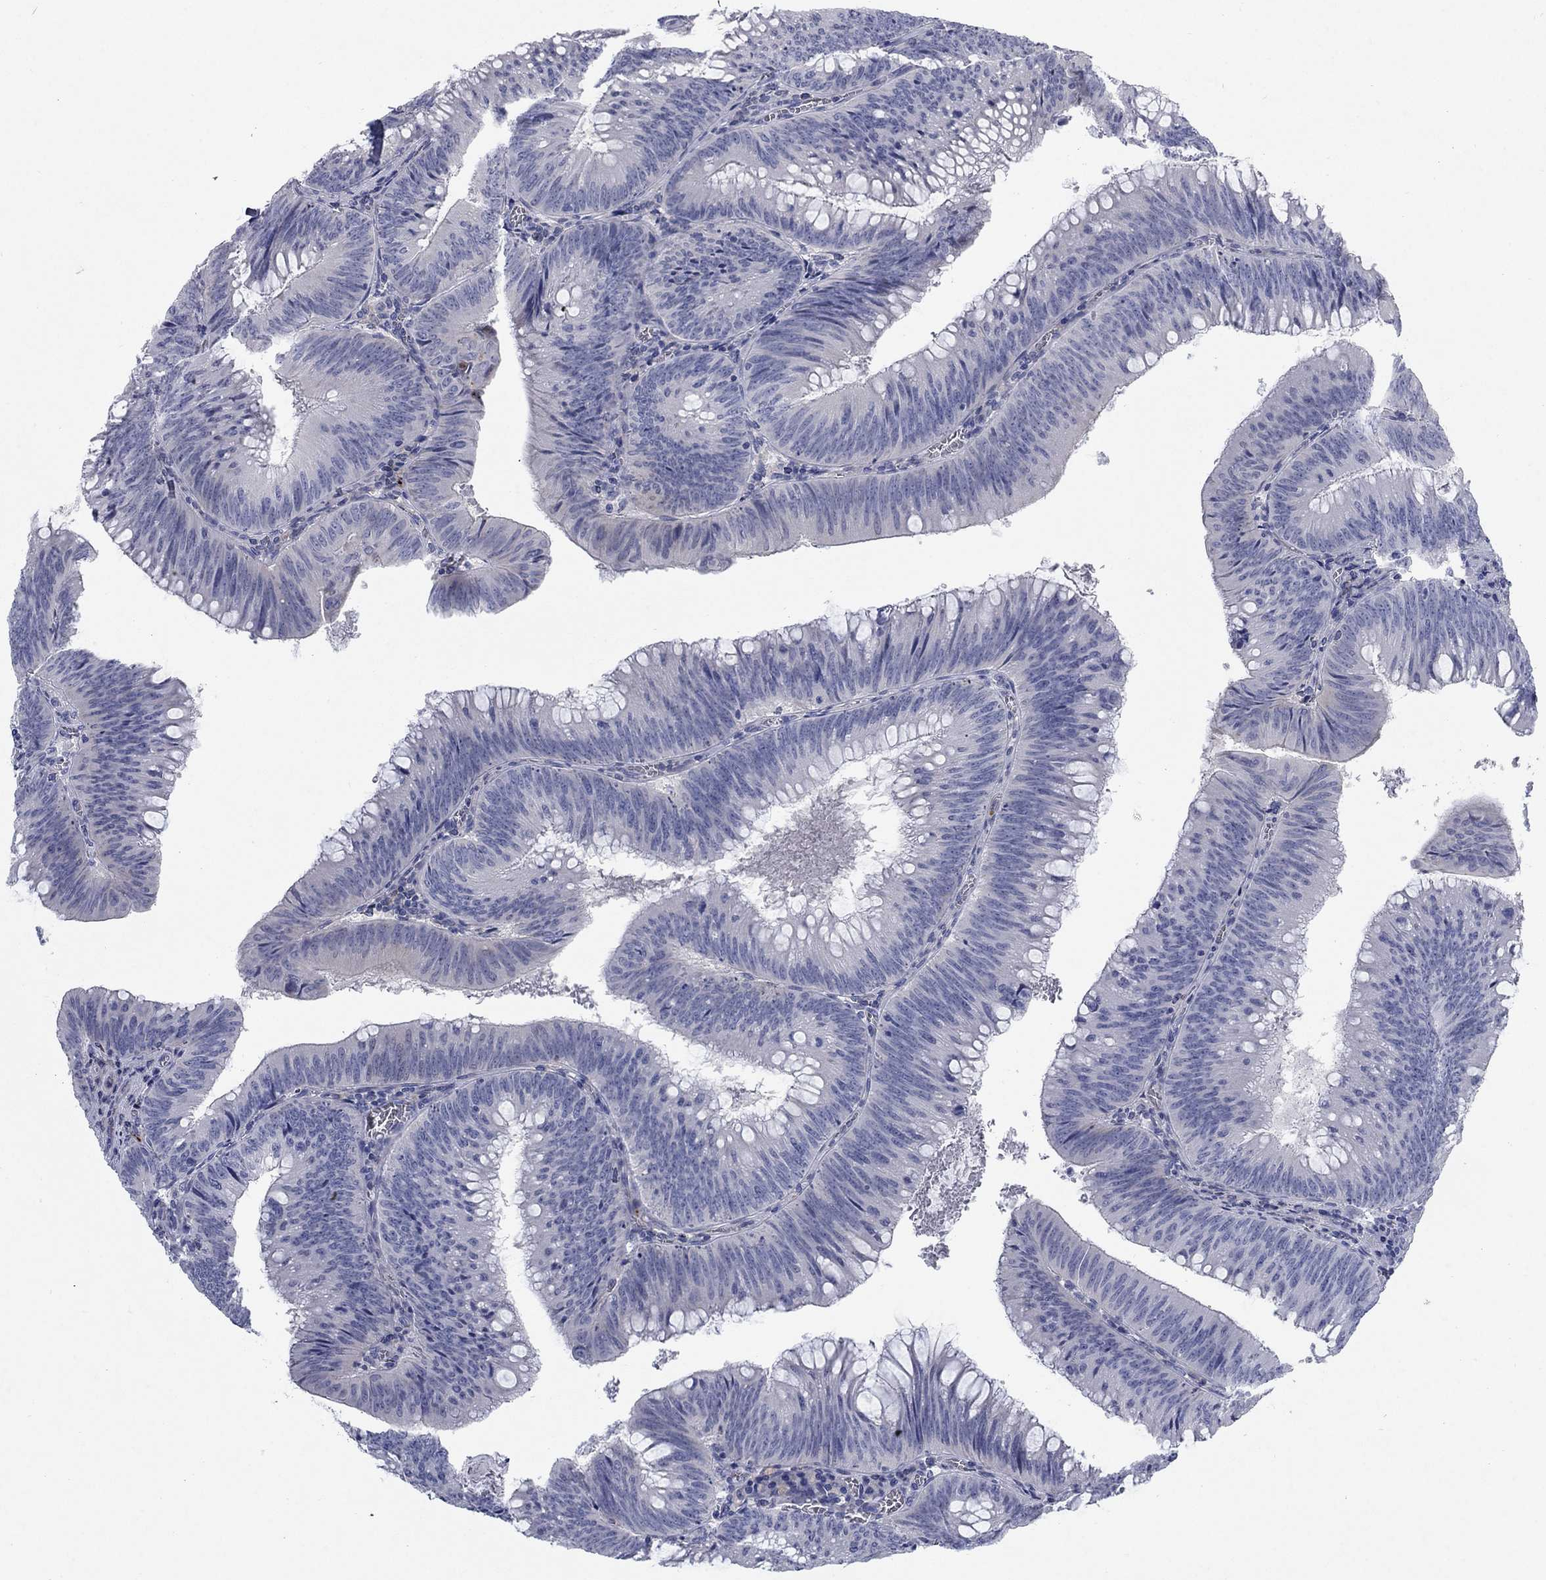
{"staining": {"intensity": "negative", "quantity": "none", "location": "none"}, "tissue": "colorectal cancer", "cell_type": "Tumor cells", "image_type": "cancer", "snomed": [{"axis": "morphology", "description": "Adenocarcinoma, NOS"}, {"axis": "topography", "description": "Rectum"}], "caption": "Tumor cells show no significant expression in colorectal cancer.", "gene": "TMEM249", "patient": {"sex": "female", "age": 72}}